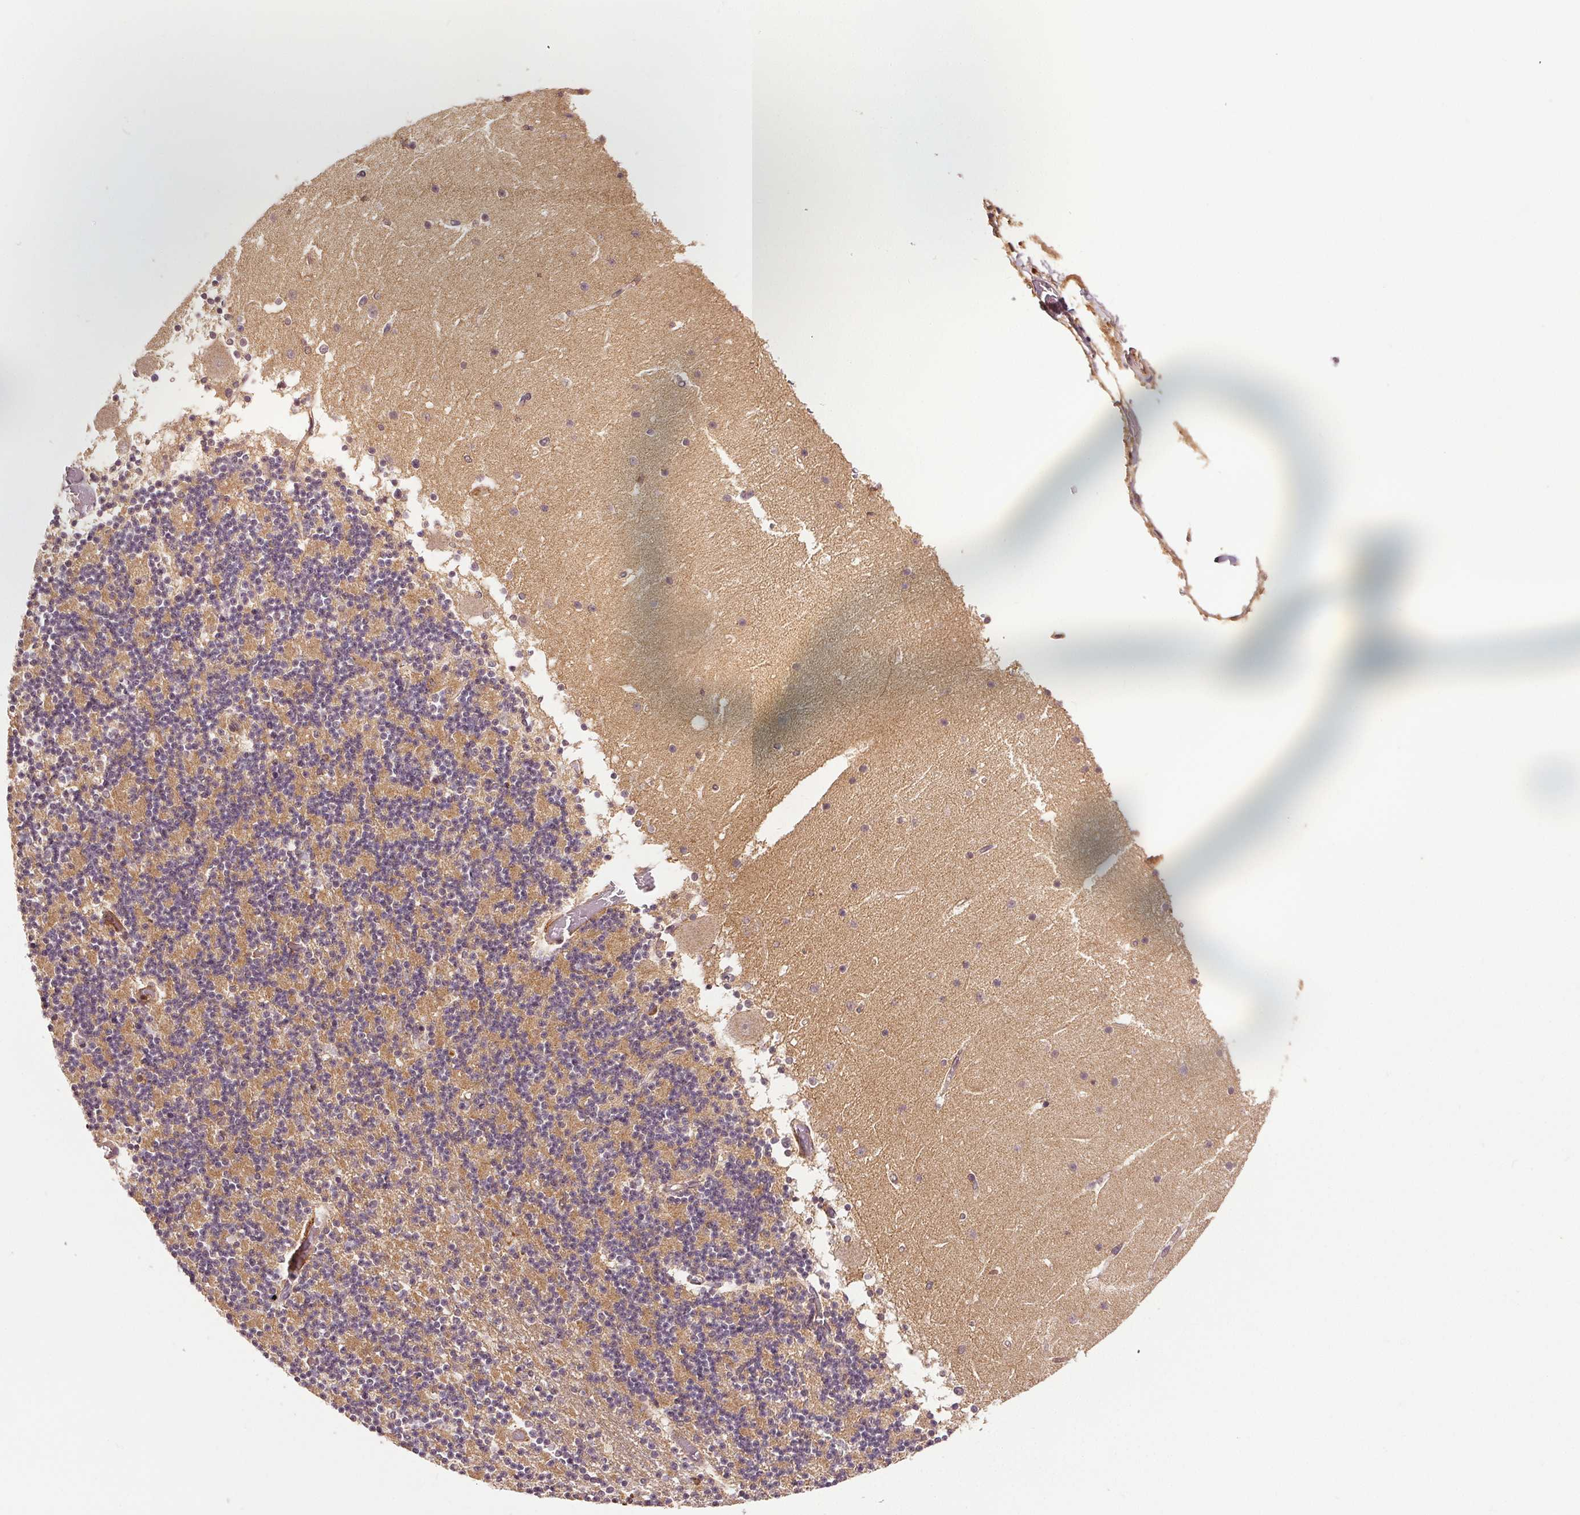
{"staining": {"intensity": "moderate", "quantity": "25%-75%", "location": "cytoplasmic/membranous"}, "tissue": "cerebellum", "cell_type": "Cells in granular layer", "image_type": "normal", "snomed": [{"axis": "morphology", "description": "Normal tissue, NOS"}, {"axis": "topography", "description": "Cerebellum"}], "caption": "Cerebellum stained with DAB (3,3'-diaminobenzidine) IHC displays medium levels of moderate cytoplasmic/membranous positivity in approximately 25%-75% of cells in granular layer.", "gene": "EPHB3", "patient": {"sex": "female", "age": 28}}